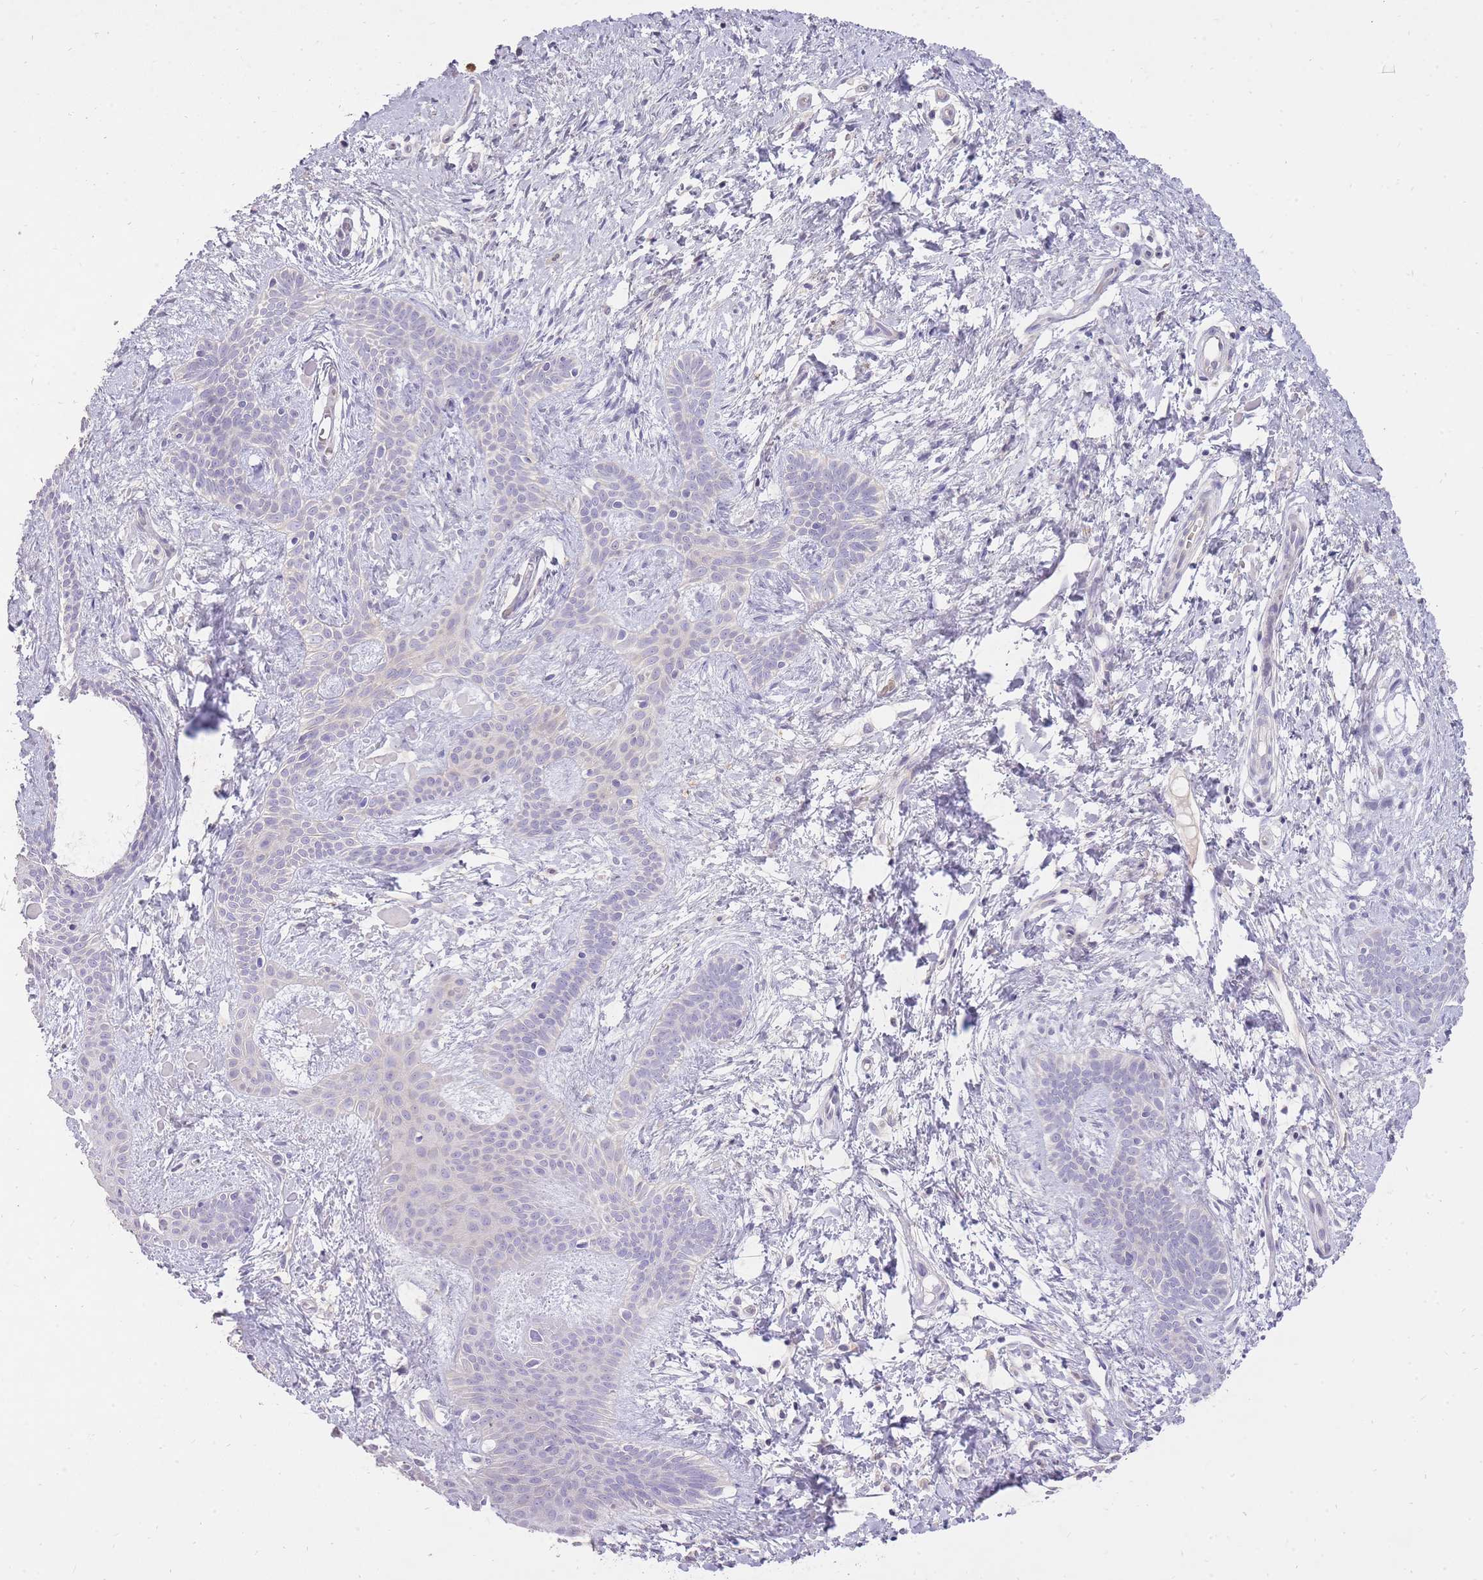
{"staining": {"intensity": "negative", "quantity": "none", "location": "none"}, "tissue": "skin cancer", "cell_type": "Tumor cells", "image_type": "cancer", "snomed": [{"axis": "morphology", "description": "Basal cell carcinoma"}, {"axis": "topography", "description": "Skin"}], "caption": "Skin cancer stained for a protein using immunohistochemistry reveals no positivity tumor cells.", "gene": "FRG2C", "patient": {"sex": "male", "age": 78}}